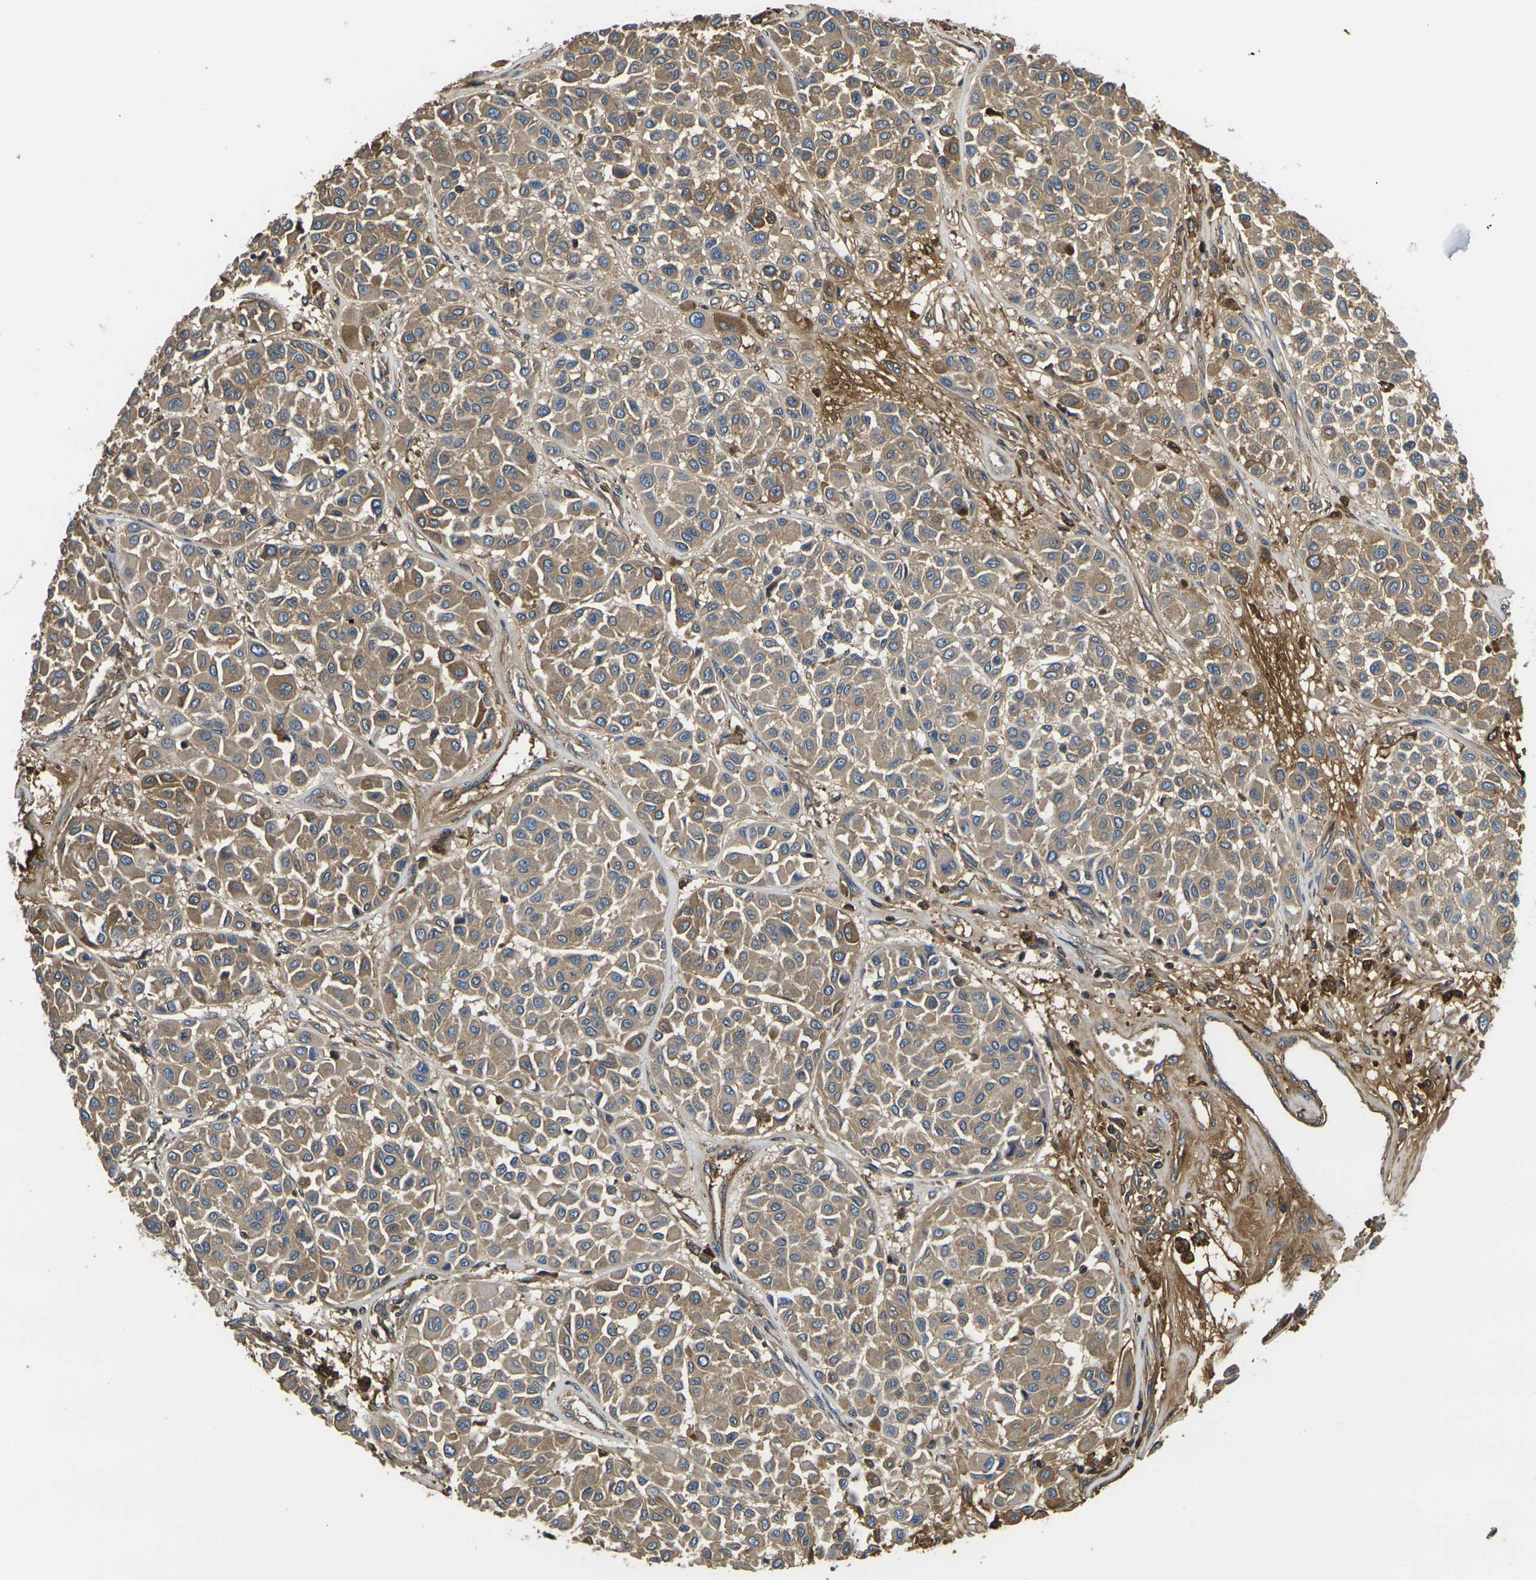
{"staining": {"intensity": "moderate", "quantity": ">75%", "location": "cytoplasmic/membranous"}, "tissue": "melanoma", "cell_type": "Tumor cells", "image_type": "cancer", "snomed": [{"axis": "morphology", "description": "Malignant melanoma, Metastatic site"}, {"axis": "topography", "description": "Soft tissue"}], "caption": "Immunohistochemistry (IHC) of human melanoma reveals medium levels of moderate cytoplasmic/membranous positivity in about >75% of tumor cells.", "gene": "HSPG2", "patient": {"sex": "male", "age": 41}}